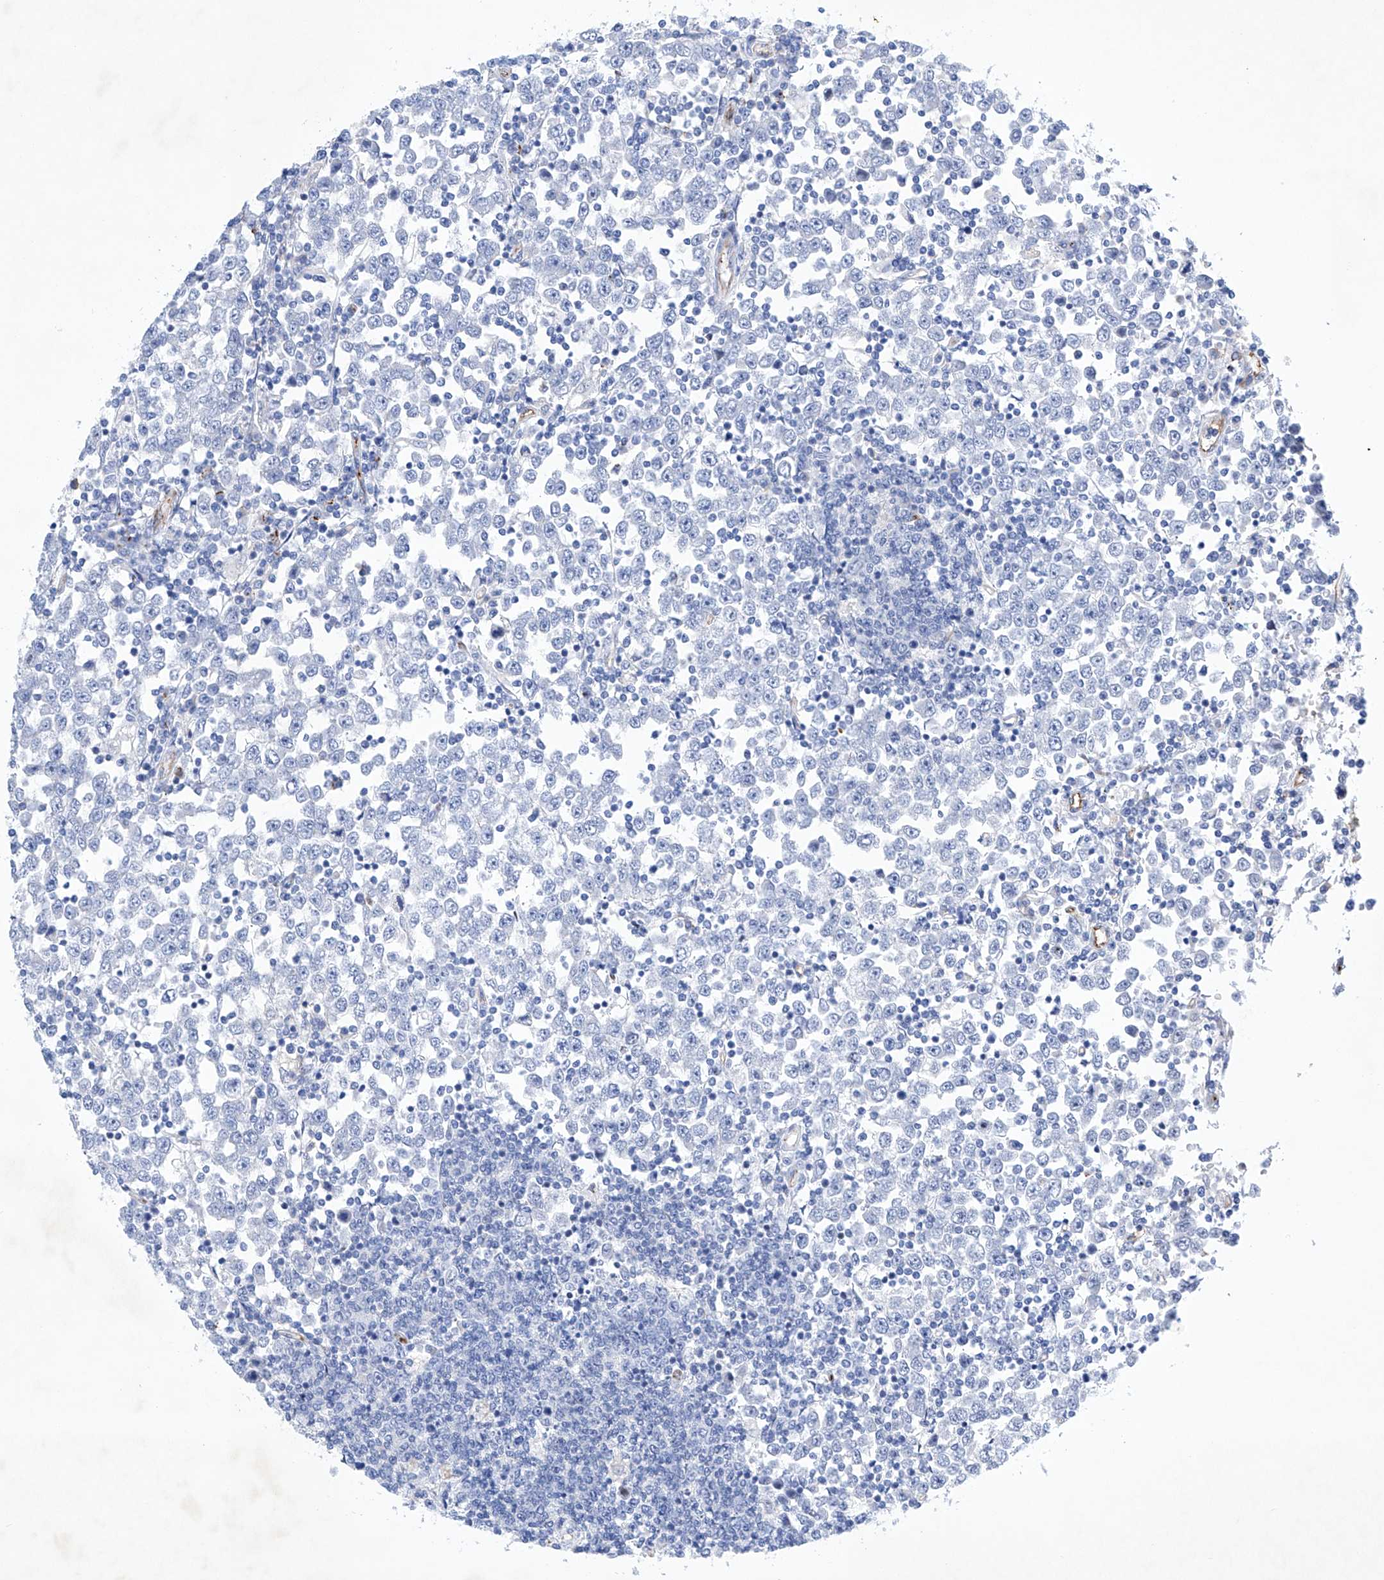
{"staining": {"intensity": "negative", "quantity": "none", "location": "none"}, "tissue": "testis cancer", "cell_type": "Tumor cells", "image_type": "cancer", "snomed": [{"axis": "morphology", "description": "Seminoma, NOS"}, {"axis": "topography", "description": "Testis"}], "caption": "Human testis seminoma stained for a protein using immunohistochemistry shows no expression in tumor cells.", "gene": "ETV7", "patient": {"sex": "male", "age": 65}}